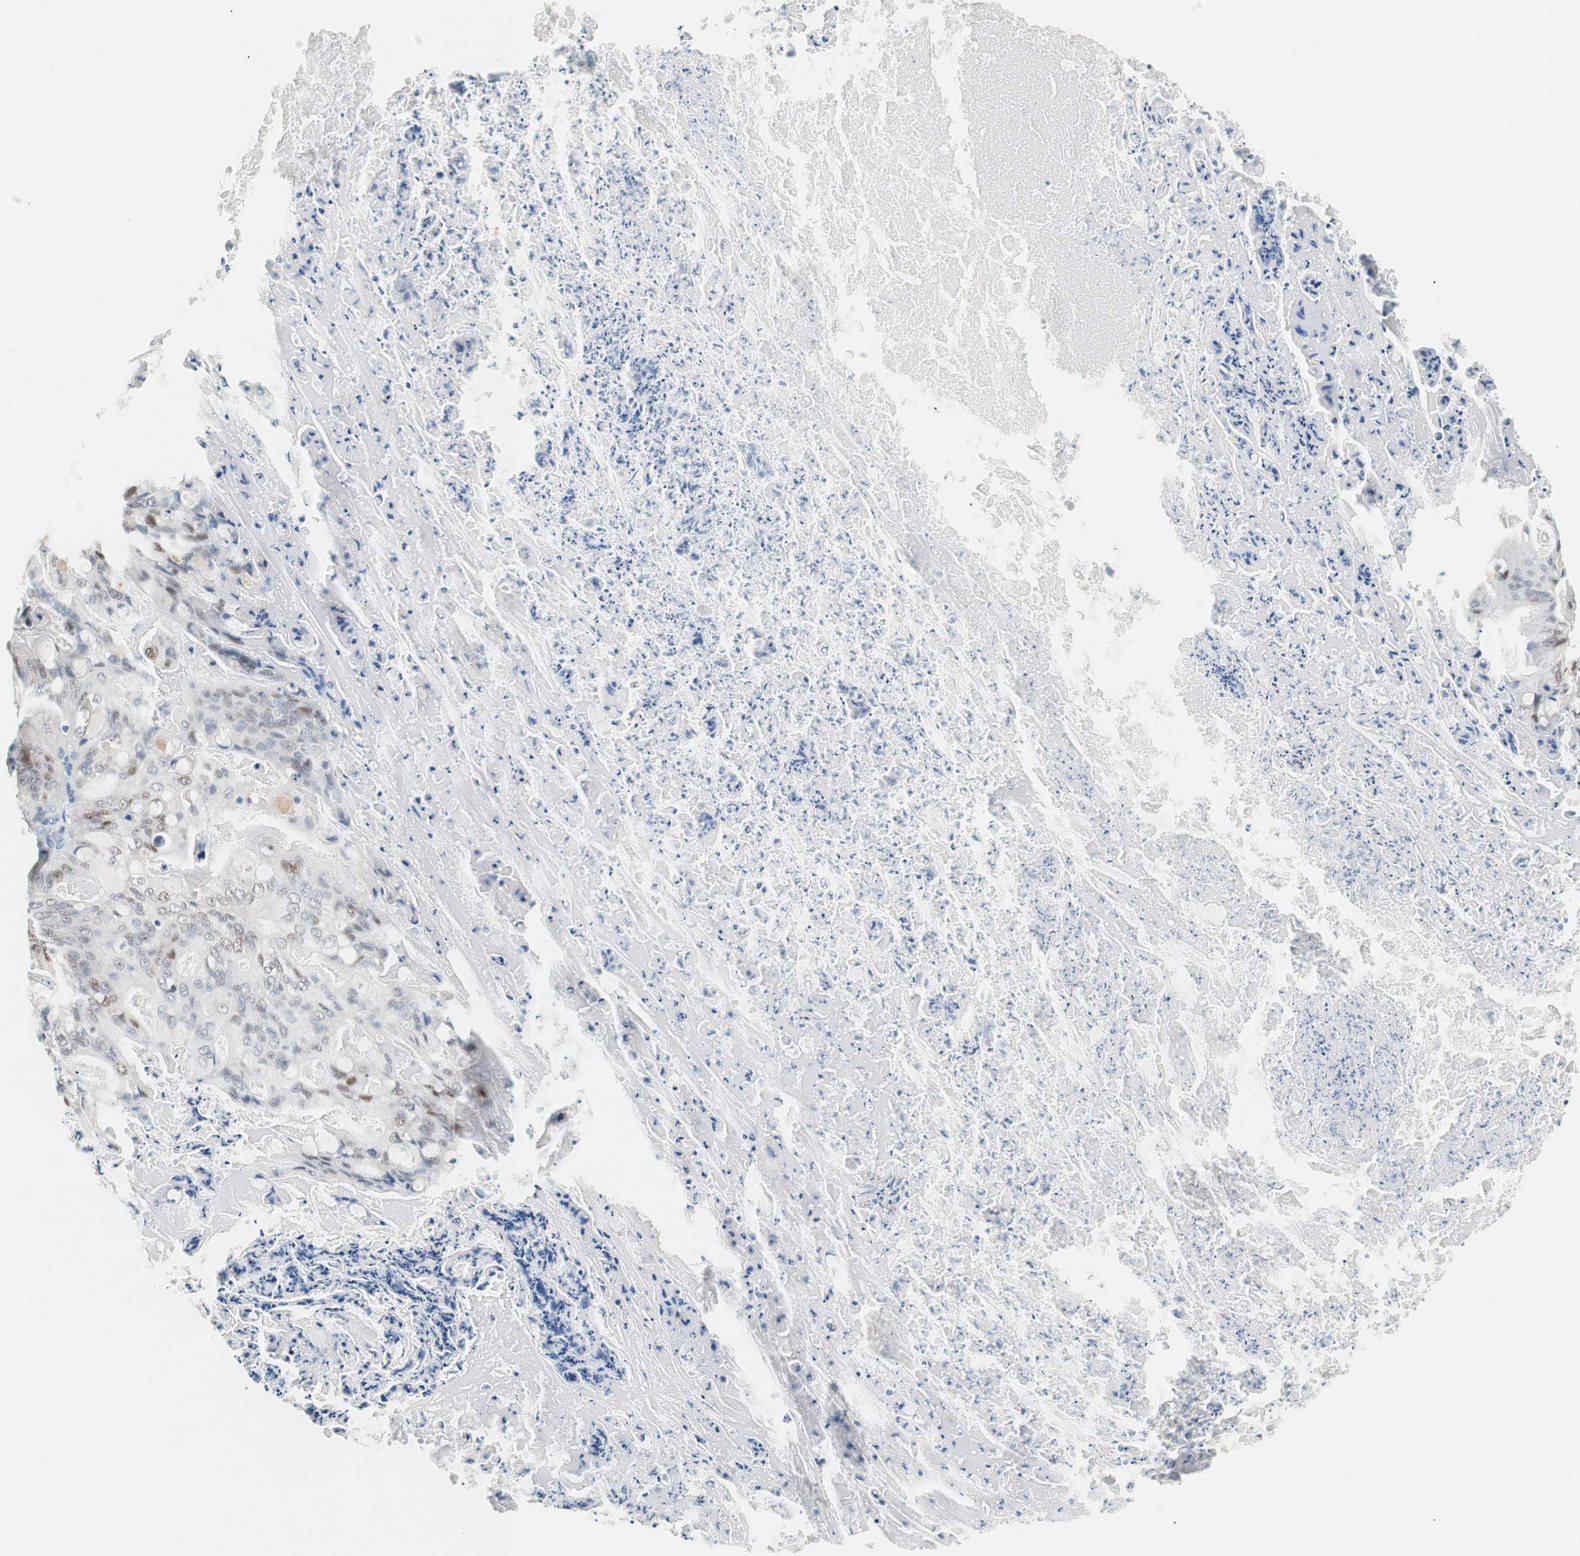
{"staining": {"intensity": "moderate", "quantity": "25%-75%", "location": "nuclear"}, "tissue": "ovarian cancer", "cell_type": "Tumor cells", "image_type": "cancer", "snomed": [{"axis": "morphology", "description": "Cystadenocarcinoma, mucinous, NOS"}, {"axis": "topography", "description": "Ovary"}], "caption": "An image showing moderate nuclear staining in about 25%-75% of tumor cells in mucinous cystadenocarcinoma (ovarian), as visualized by brown immunohistochemical staining.", "gene": "FOSL1", "patient": {"sex": "female", "age": 36}}